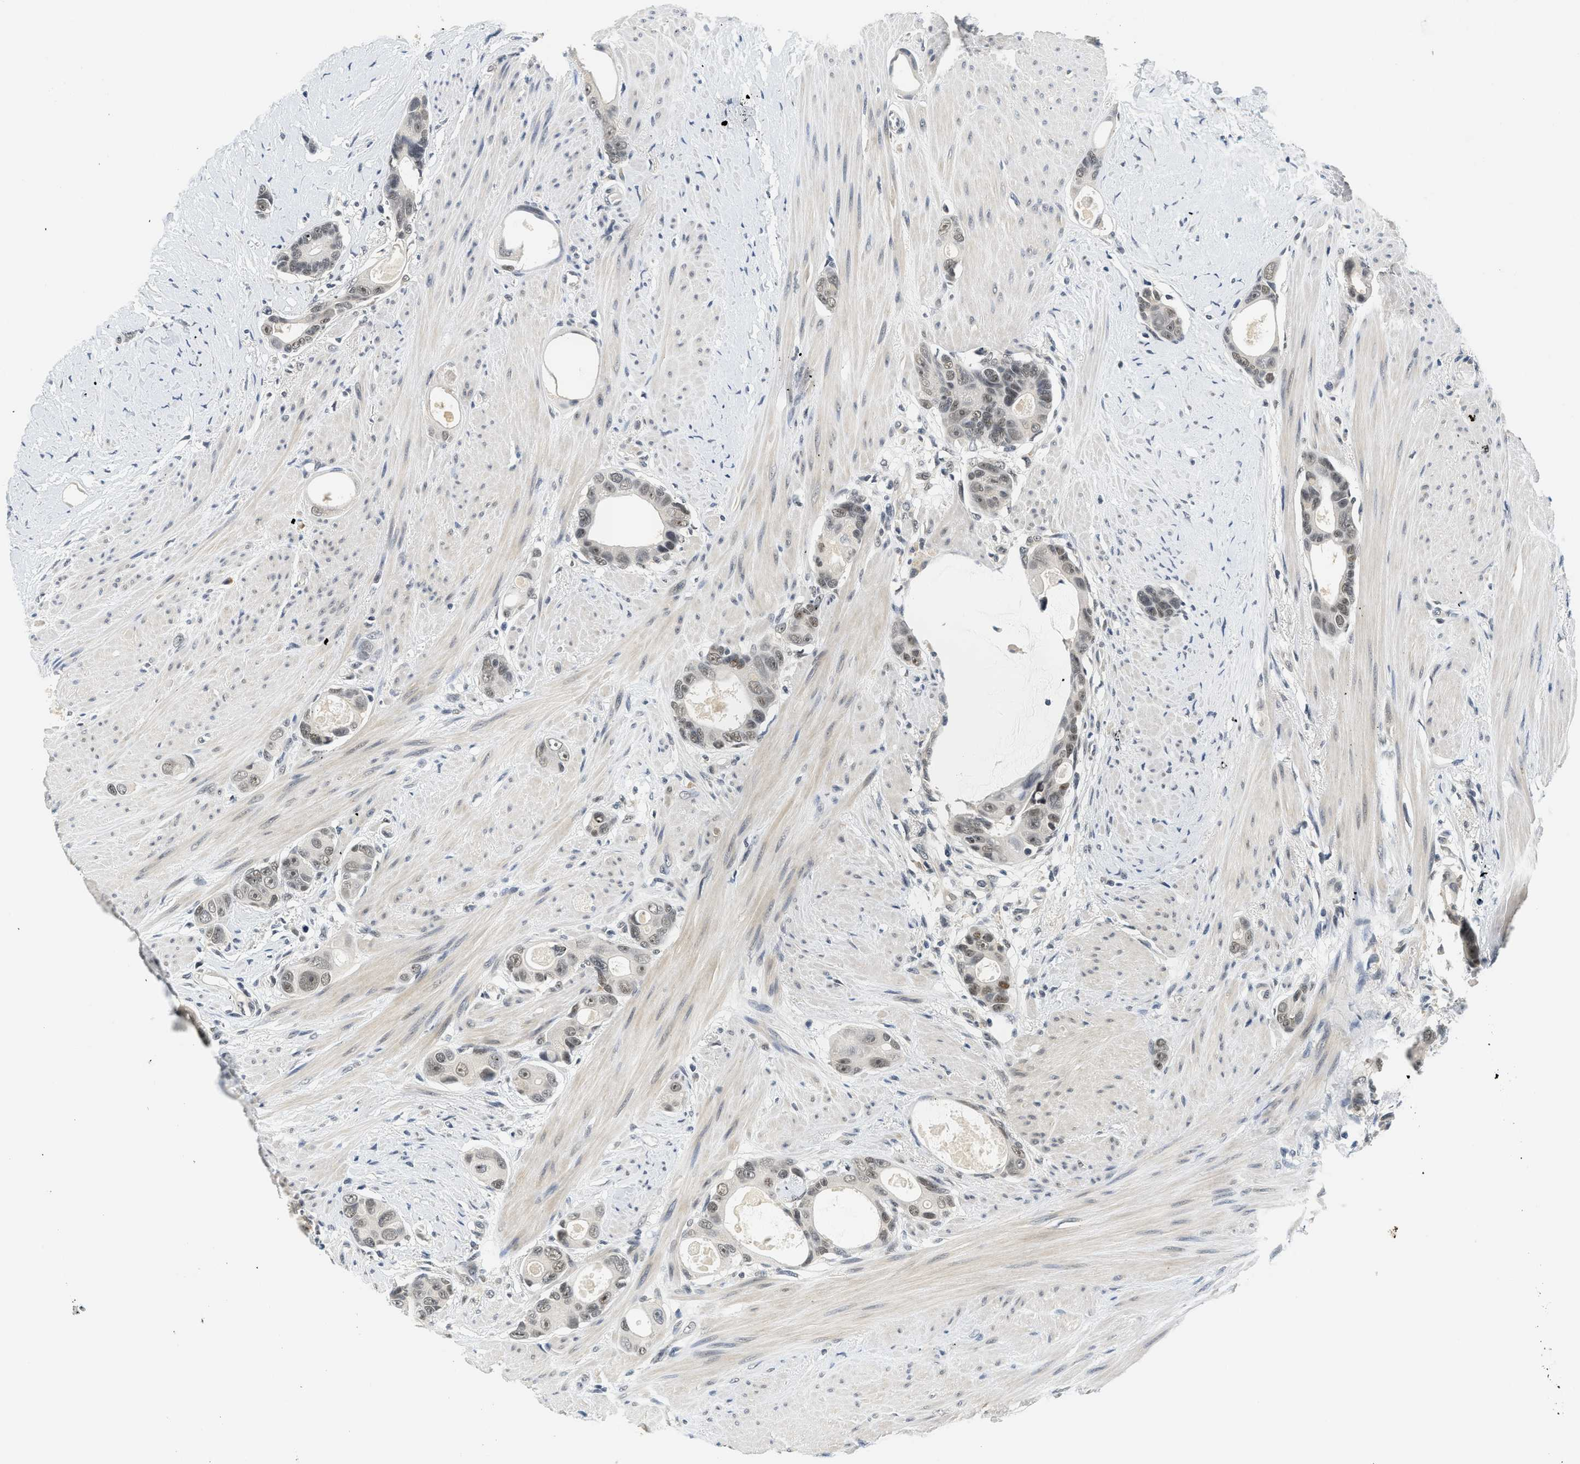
{"staining": {"intensity": "moderate", "quantity": ">75%", "location": "nuclear"}, "tissue": "colorectal cancer", "cell_type": "Tumor cells", "image_type": "cancer", "snomed": [{"axis": "morphology", "description": "Adenocarcinoma, NOS"}, {"axis": "topography", "description": "Rectum"}], "caption": "Colorectal cancer (adenocarcinoma) stained with immunohistochemistry (IHC) exhibits moderate nuclear staining in approximately >75% of tumor cells.", "gene": "MZF1", "patient": {"sex": "male", "age": 51}}